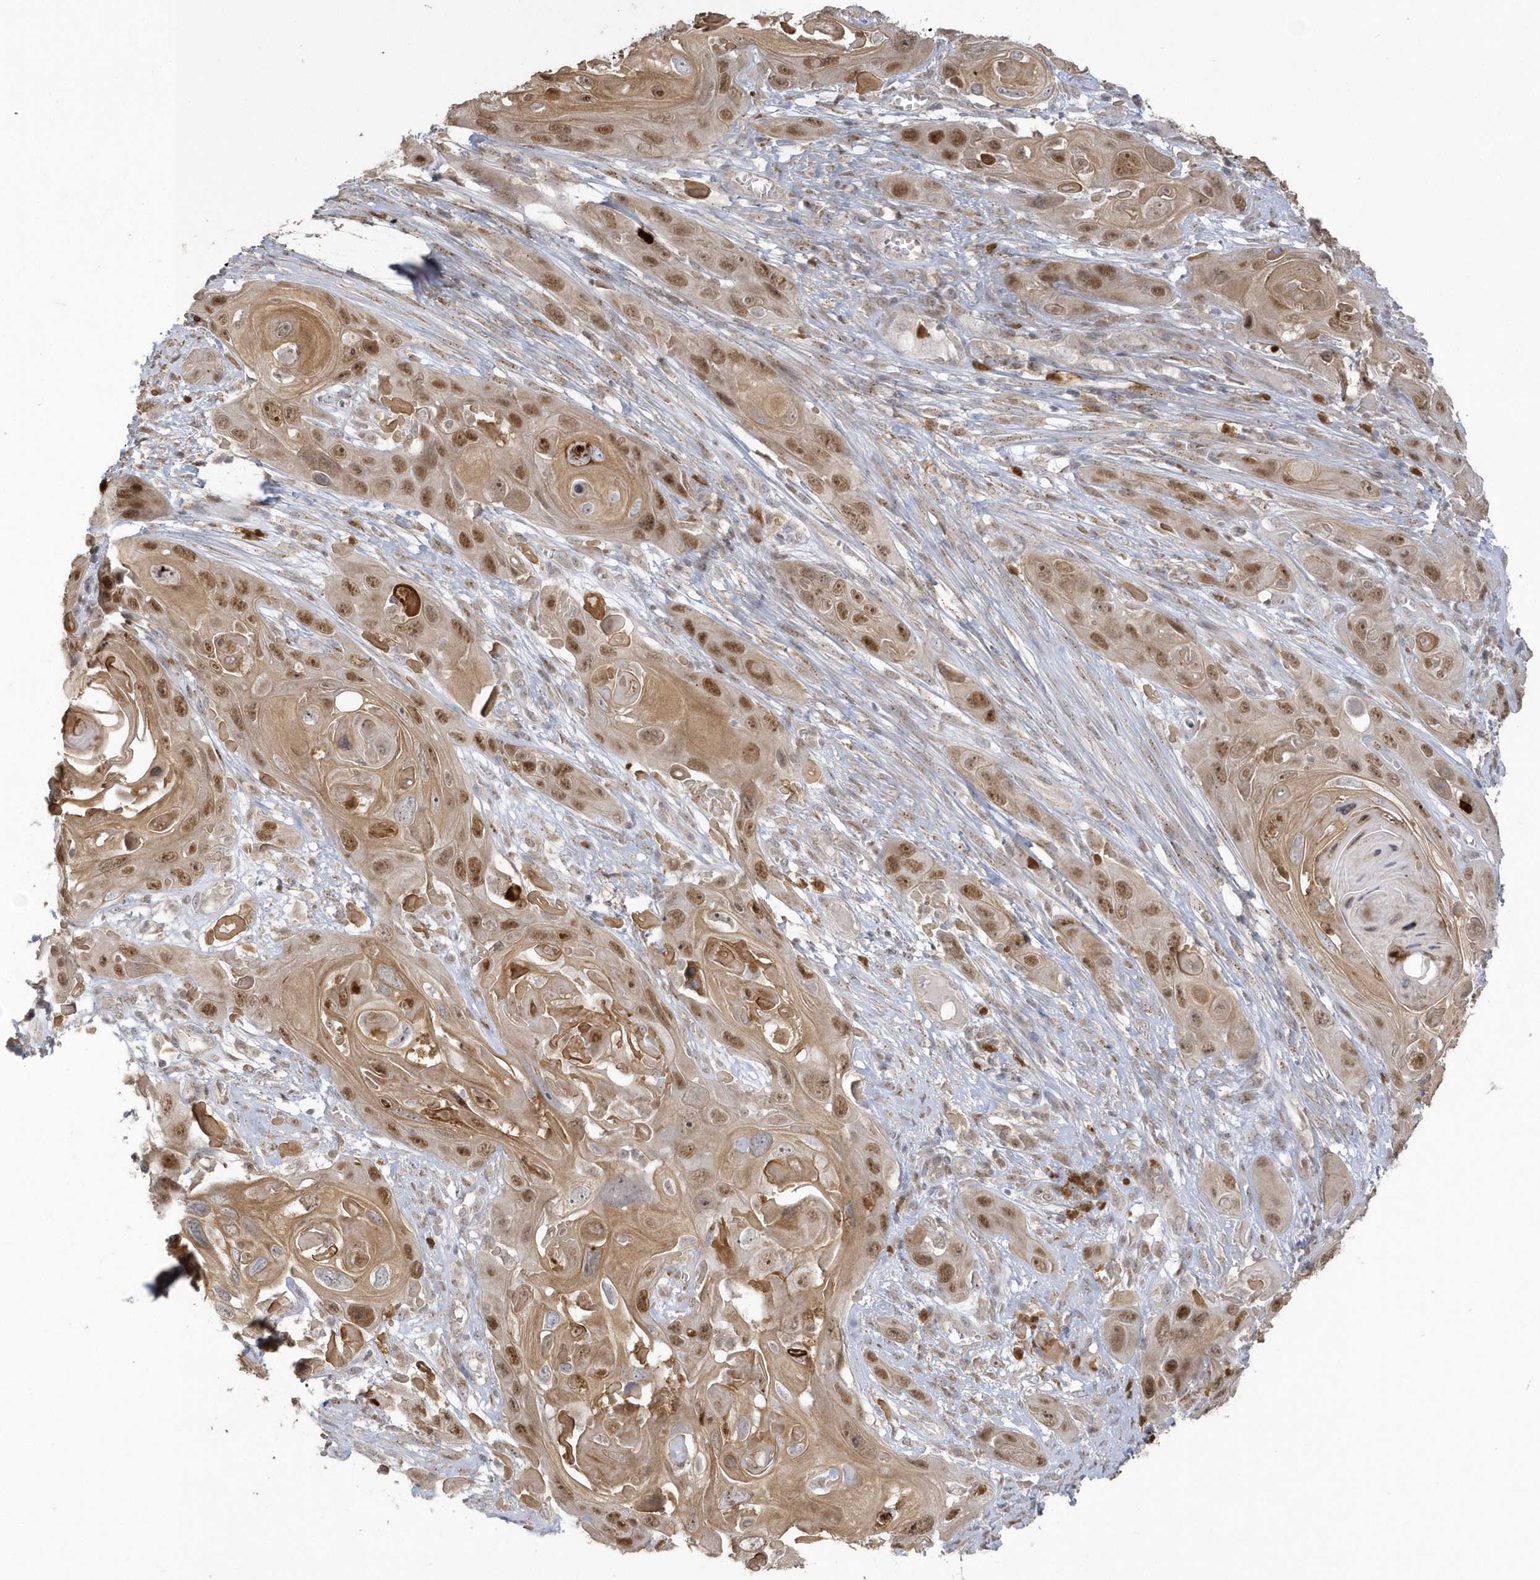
{"staining": {"intensity": "moderate", "quantity": ">75%", "location": "nuclear"}, "tissue": "skin cancer", "cell_type": "Tumor cells", "image_type": "cancer", "snomed": [{"axis": "morphology", "description": "Squamous cell carcinoma, NOS"}, {"axis": "topography", "description": "Skin"}], "caption": "The micrograph demonstrates immunohistochemical staining of skin squamous cell carcinoma. There is moderate nuclear expression is seen in approximately >75% of tumor cells.", "gene": "NAF1", "patient": {"sex": "male", "age": 55}}